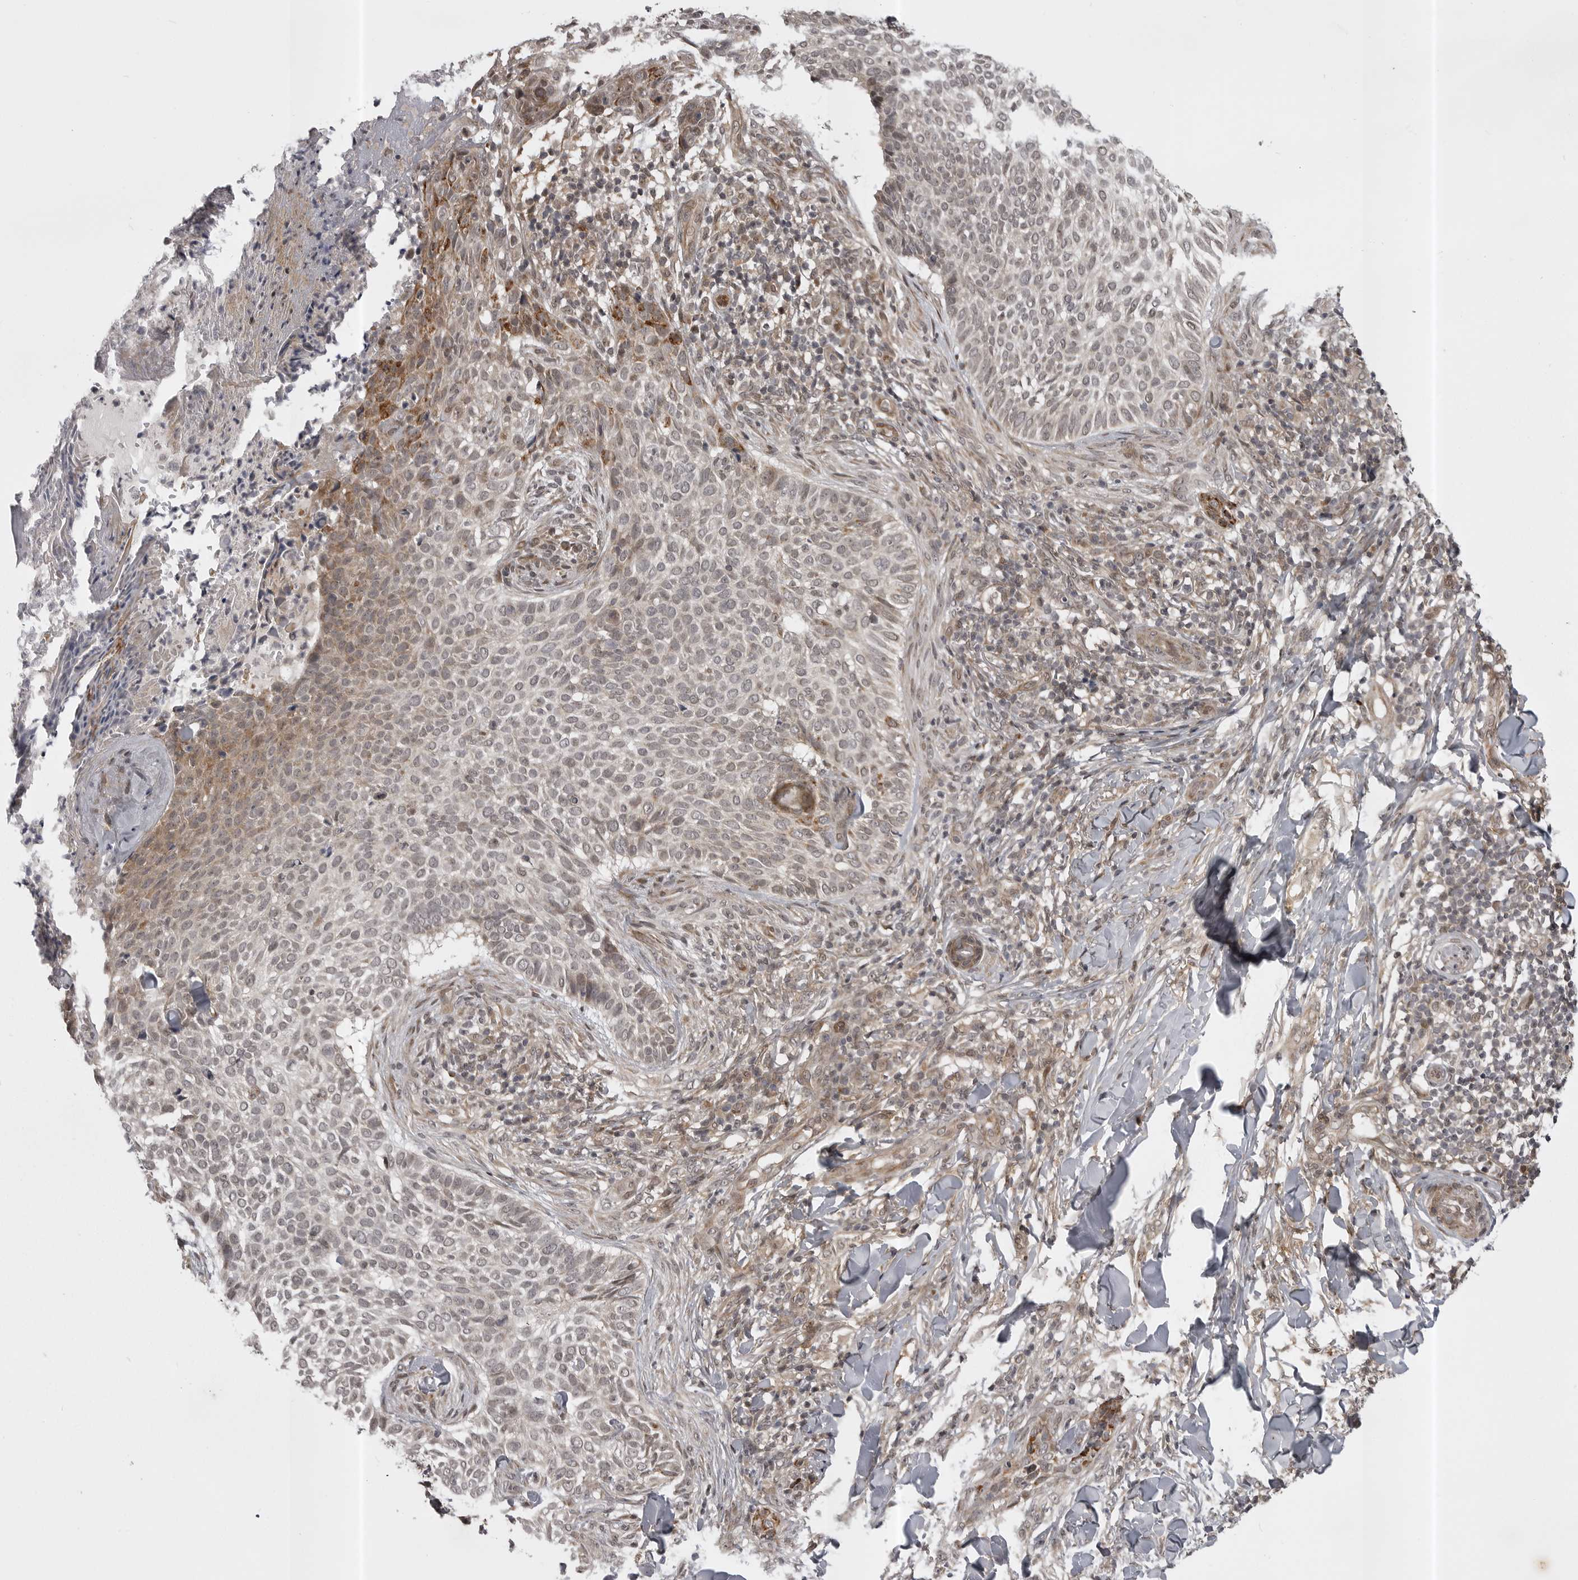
{"staining": {"intensity": "moderate", "quantity": "<25%", "location": "cytoplasmic/membranous"}, "tissue": "skin cancer", "cell_type": "Tumor cells", "image_type": "cancer", "snomed": [{"axis": "morphology", "description": "Normal tissue, NOS"}, {"axis": "morphology", "description": "Basal cell carcinoma"}, {"axis": "topography", "description": "Skin"}], "caption": "A low amount of moderate cytoplasmic/membranous positivity is identified in about <25% of tumor cells in basal cell carcinoma (skin) tissue.", "gene": "SNX16", "patient": {"sex": "male", "age": 67}}